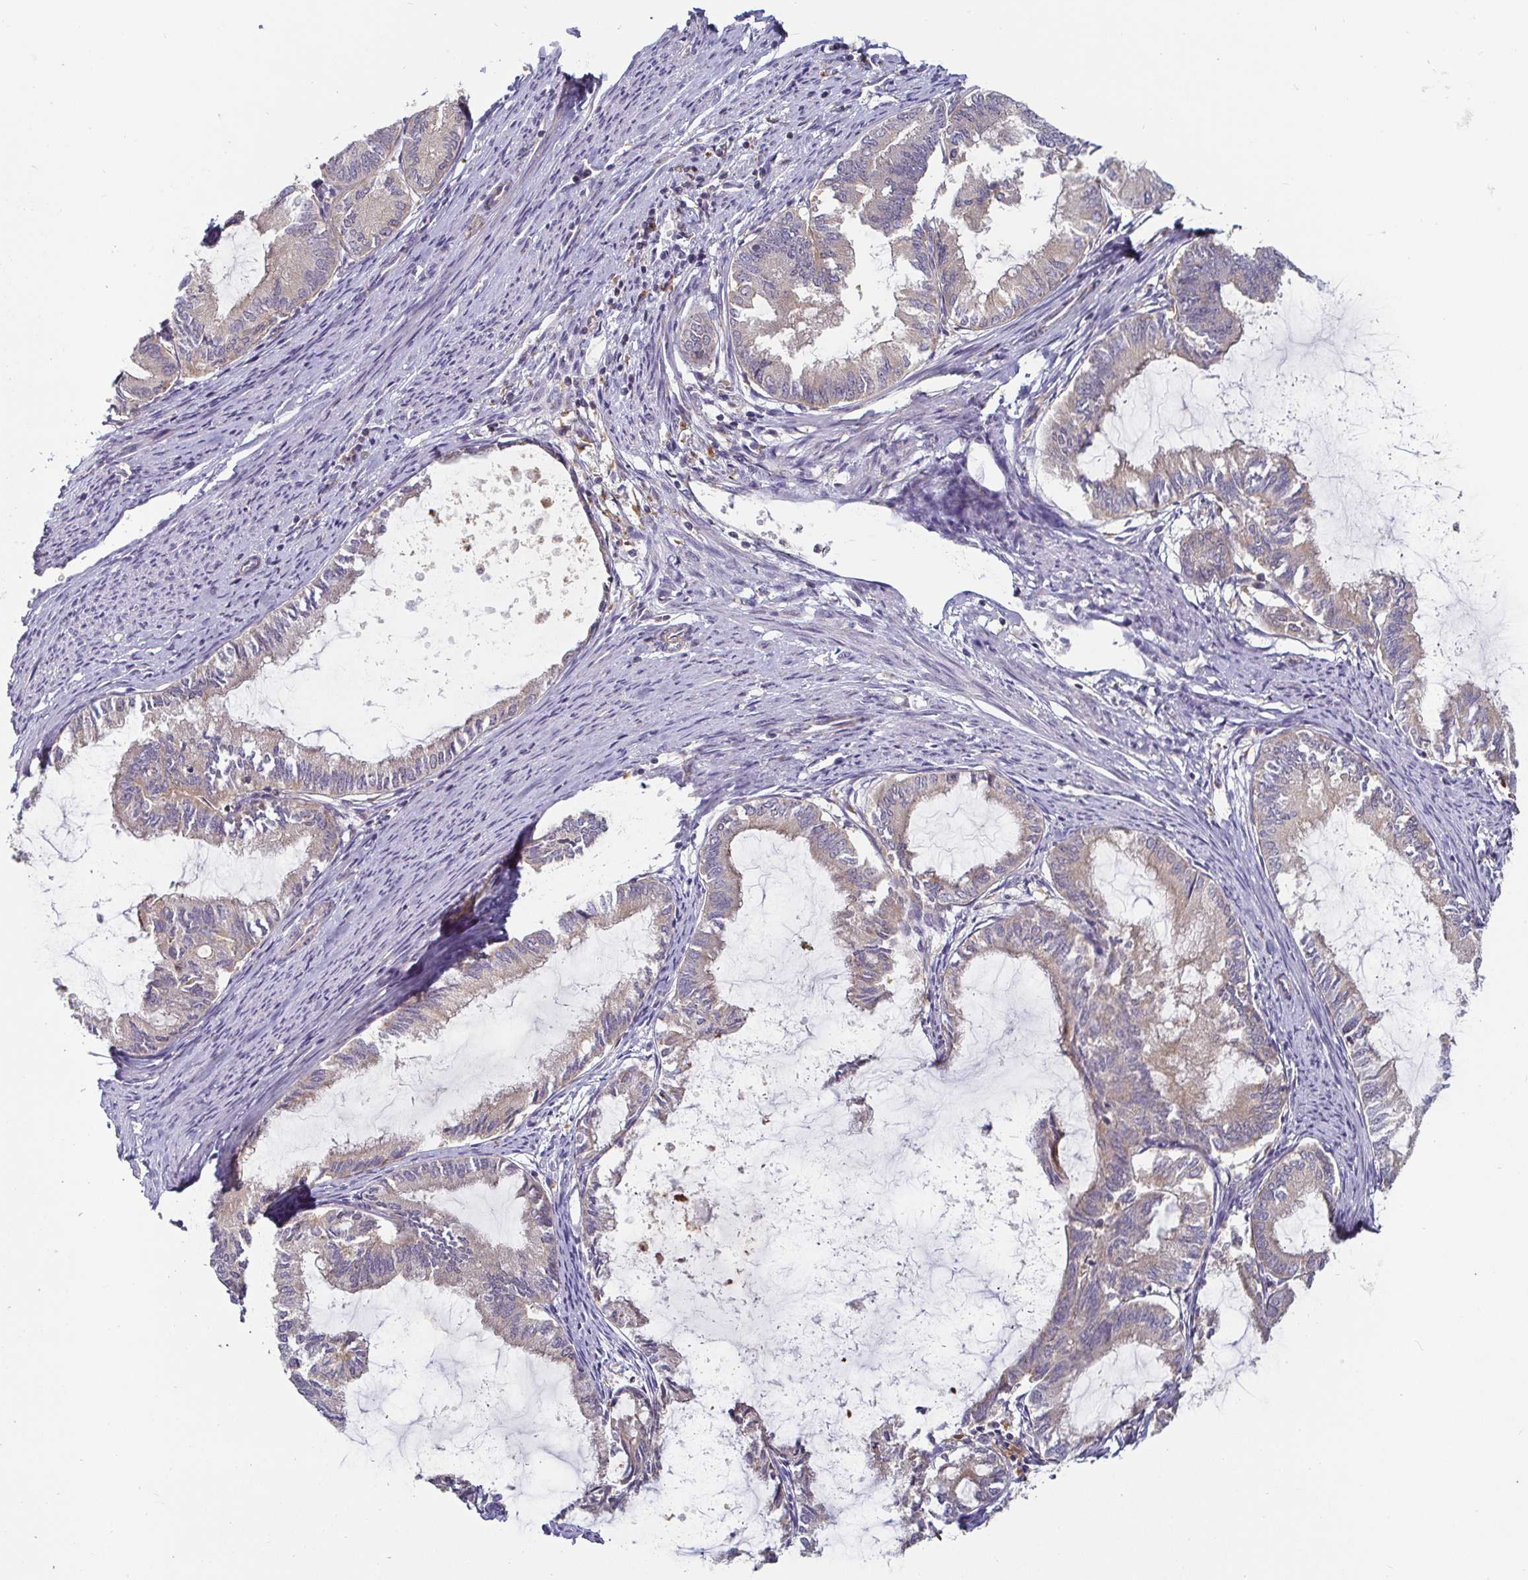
{"staining": {"intensity": "weak", "quantity": "<25%", "location": "cytoplasmic/membranous"}, "tissue": "endometrial cancer", "cell_type": "Tumor cells", "image_type": "cancer", "snomed": [{"axis": "morphology", "description": "Adenocarcinoma, NOS"}, {"axis": "topography", "description": "Endometrium"}], "caption": "Tumor cells are negative for brown protein staining in endometrial cancer.", "gene": "CDH18", "patient": {"sex": "female", "age": 86}}